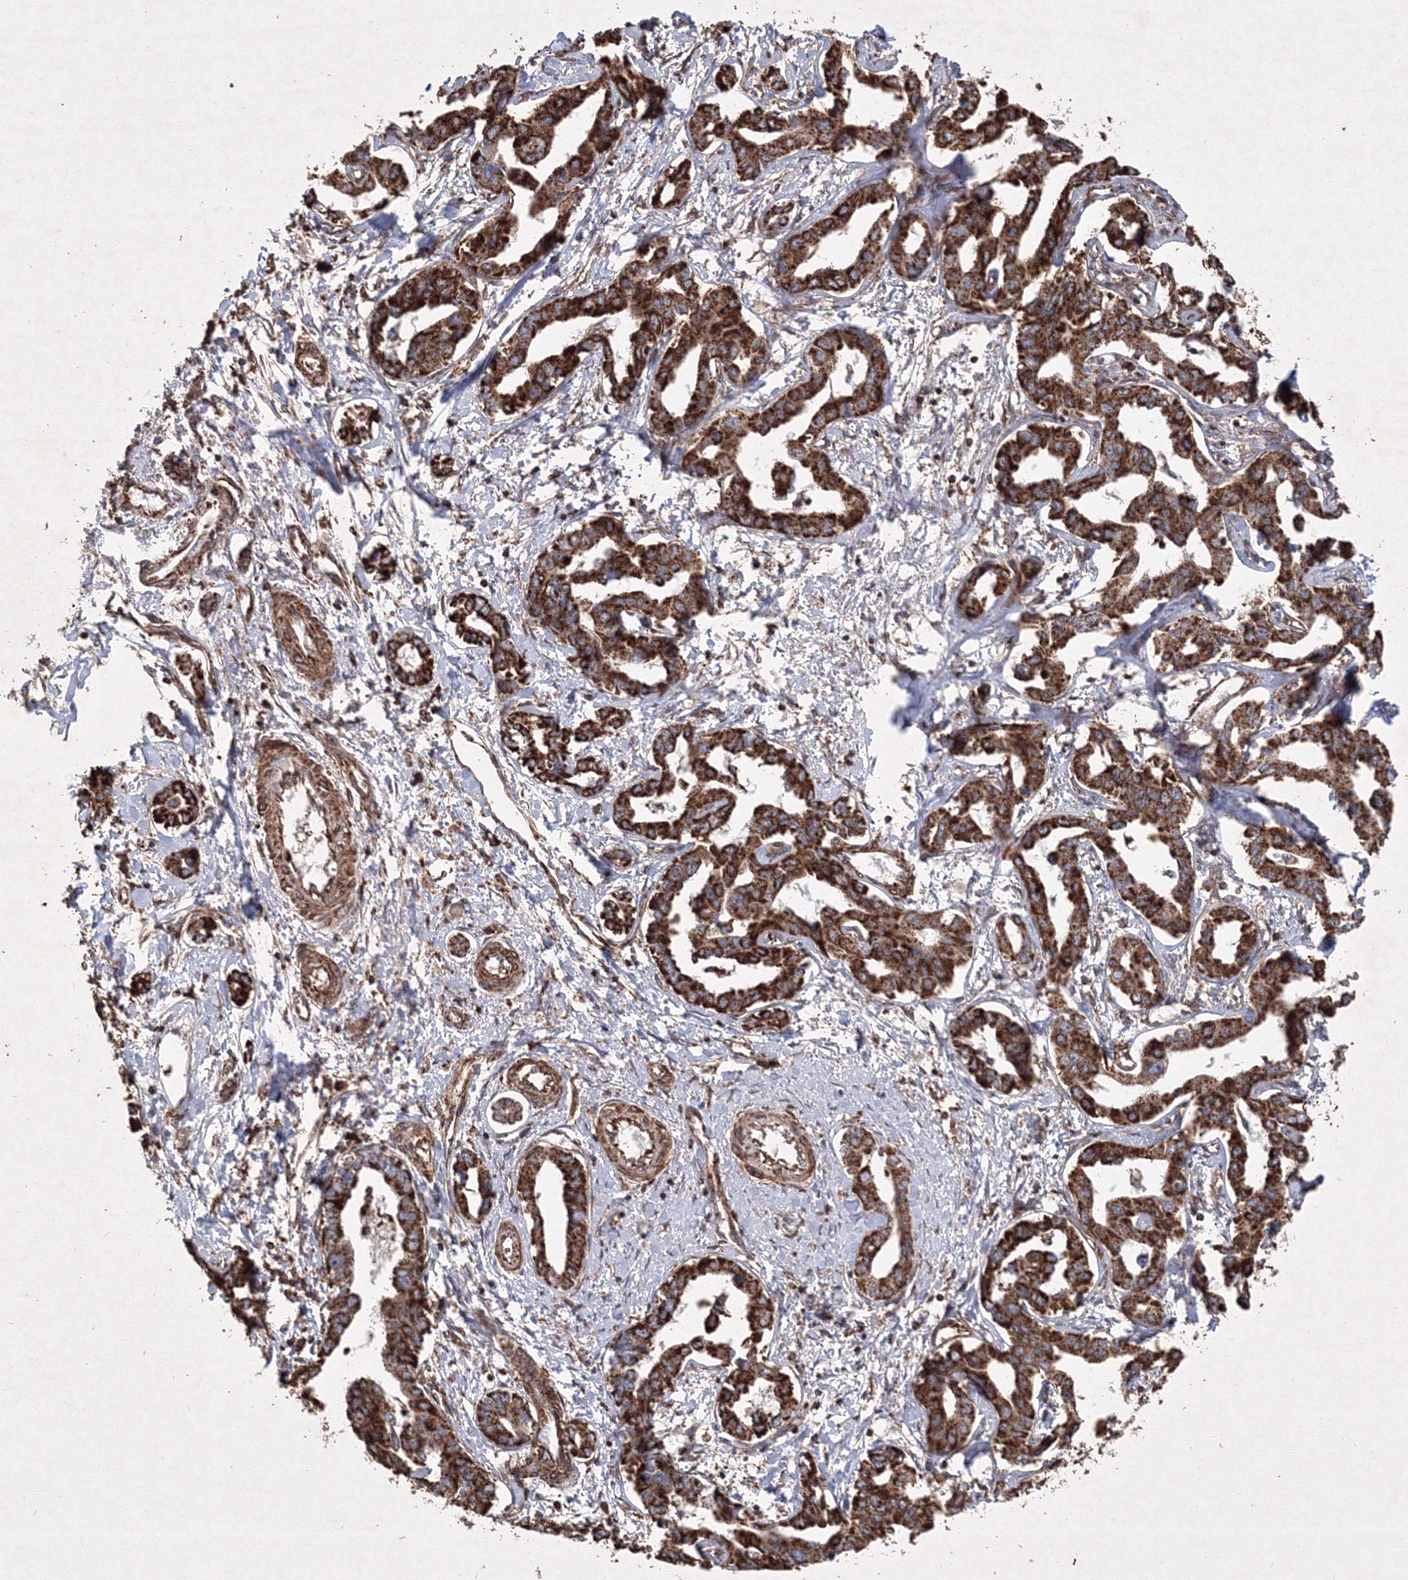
{"staining": {"intensity": "strong", "quantity": ">75%", "location": "cytoplasmic/membranous"}, "tissue": "liver cancer", "cell_type": "Tumor cells", "image_type": "cancer", "snomed": [{"axis": "morphology", "description": "Cholangiocarcinoma"}, {"axis": "topography", "description": "Liver"}], "caption": "Liver cancer (cholangiocarcinoma) was stained to show a protein in brown. There is high levels of strong cytoplasmic/membranous staining in about >75% of tumor cells.", "gene": "TMEM139", "patient": {"sex": "male", "age": 59}}